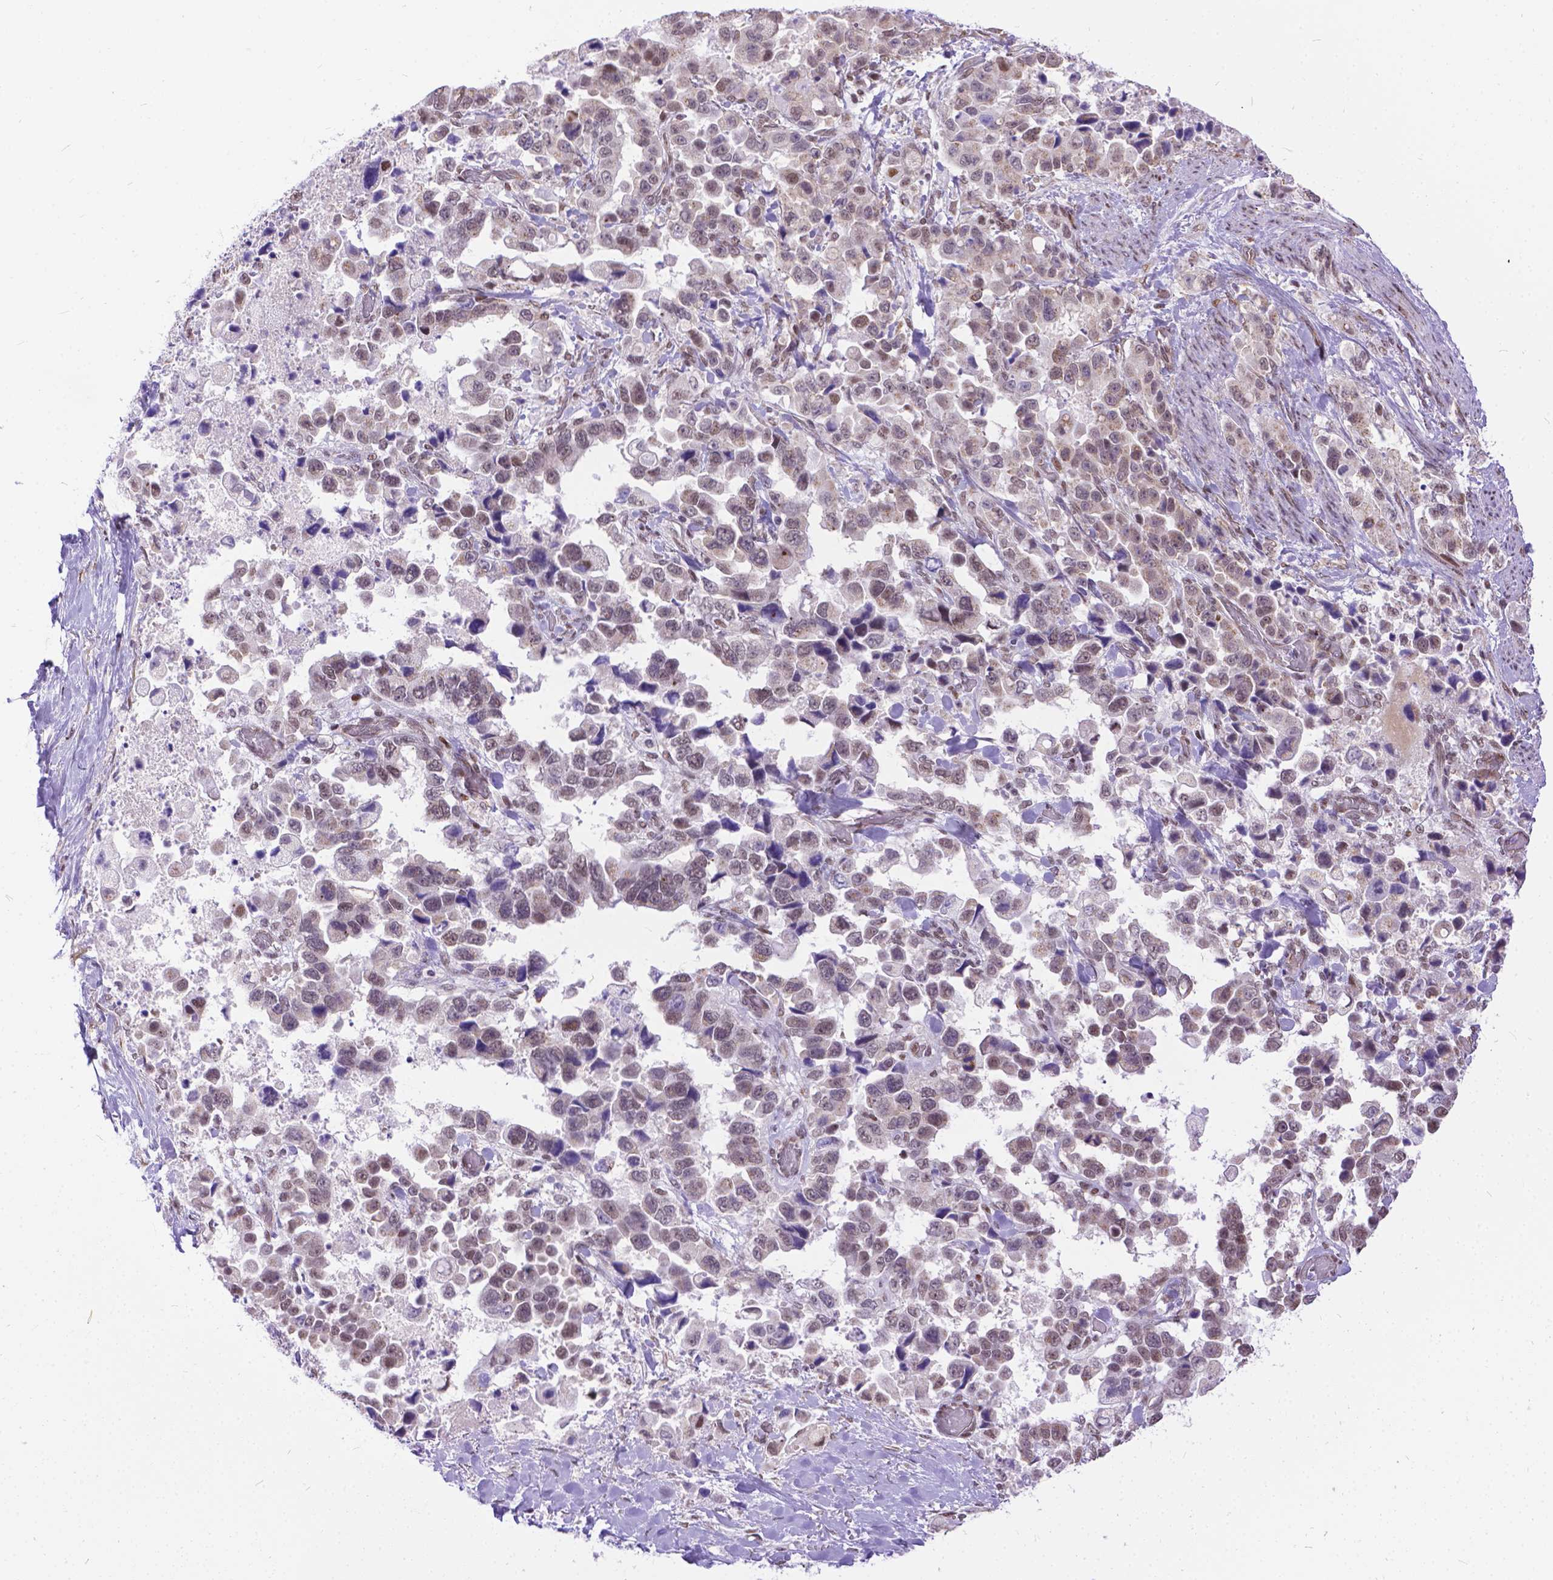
{"staining": {"intensity": "weak", "quantity": "25%-75%", "location": "cytoplasmic/membranous,nuclear"}, "tissue": "stomach cancer", "cell_type": "Tumor cells", "image_type": "cancer", "snomed": [{"axis": "morphology", "description": "Adenocarcinoma, NOS"}, {"axis": "topography", "description": "Stomach"}], "caption": "Tumor cells reveal low levels of weak cytoplasmic/membranous and nuclear expression in approximately 25%-75% of cells in stomach cancer (adenocarcinoma). (DAB IHC, brown staining for protein, blue staining for nuclei).", "gene": "FAM124B", "patient": {"sex": "male", "age": 59}}